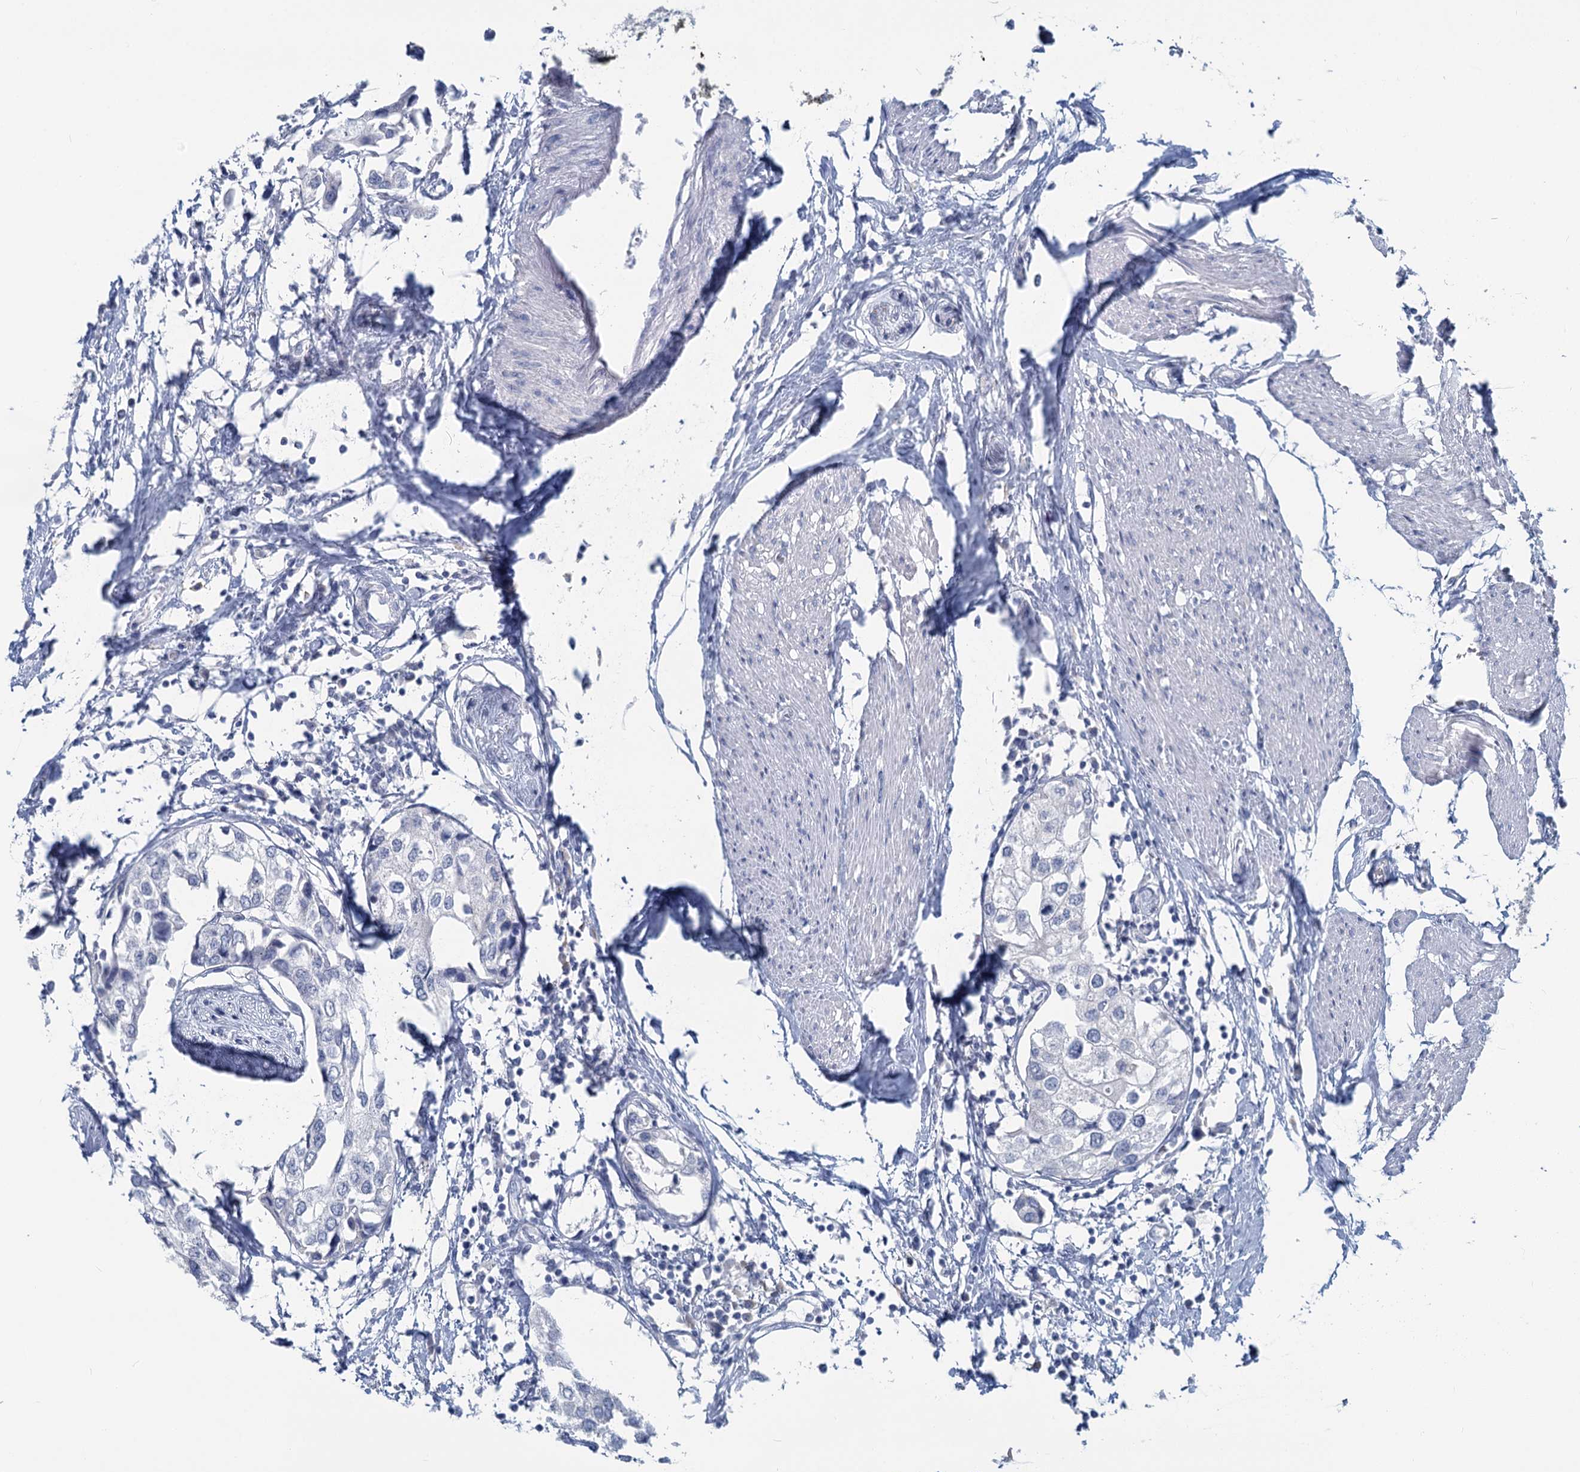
{"staining": {"intensity": "negative", "quantity": "none", "location": "none"}, "tissue": "urothelial cancer", "cell_type": "Tumor cells", "image_type": "cancer", "snomed": [{"axis": "morphology", "description": "Urothelial carcinoma, High grade"}, {"axis": "topography", "description": "Urinary bladder"}], "caption": "Human urothelial cancer stained for a protein using immunohistochemistry (IHC) displays no expression in tumor cells.", "gene": "CHGA", "patient": {"sex": "male", "age": 64}}